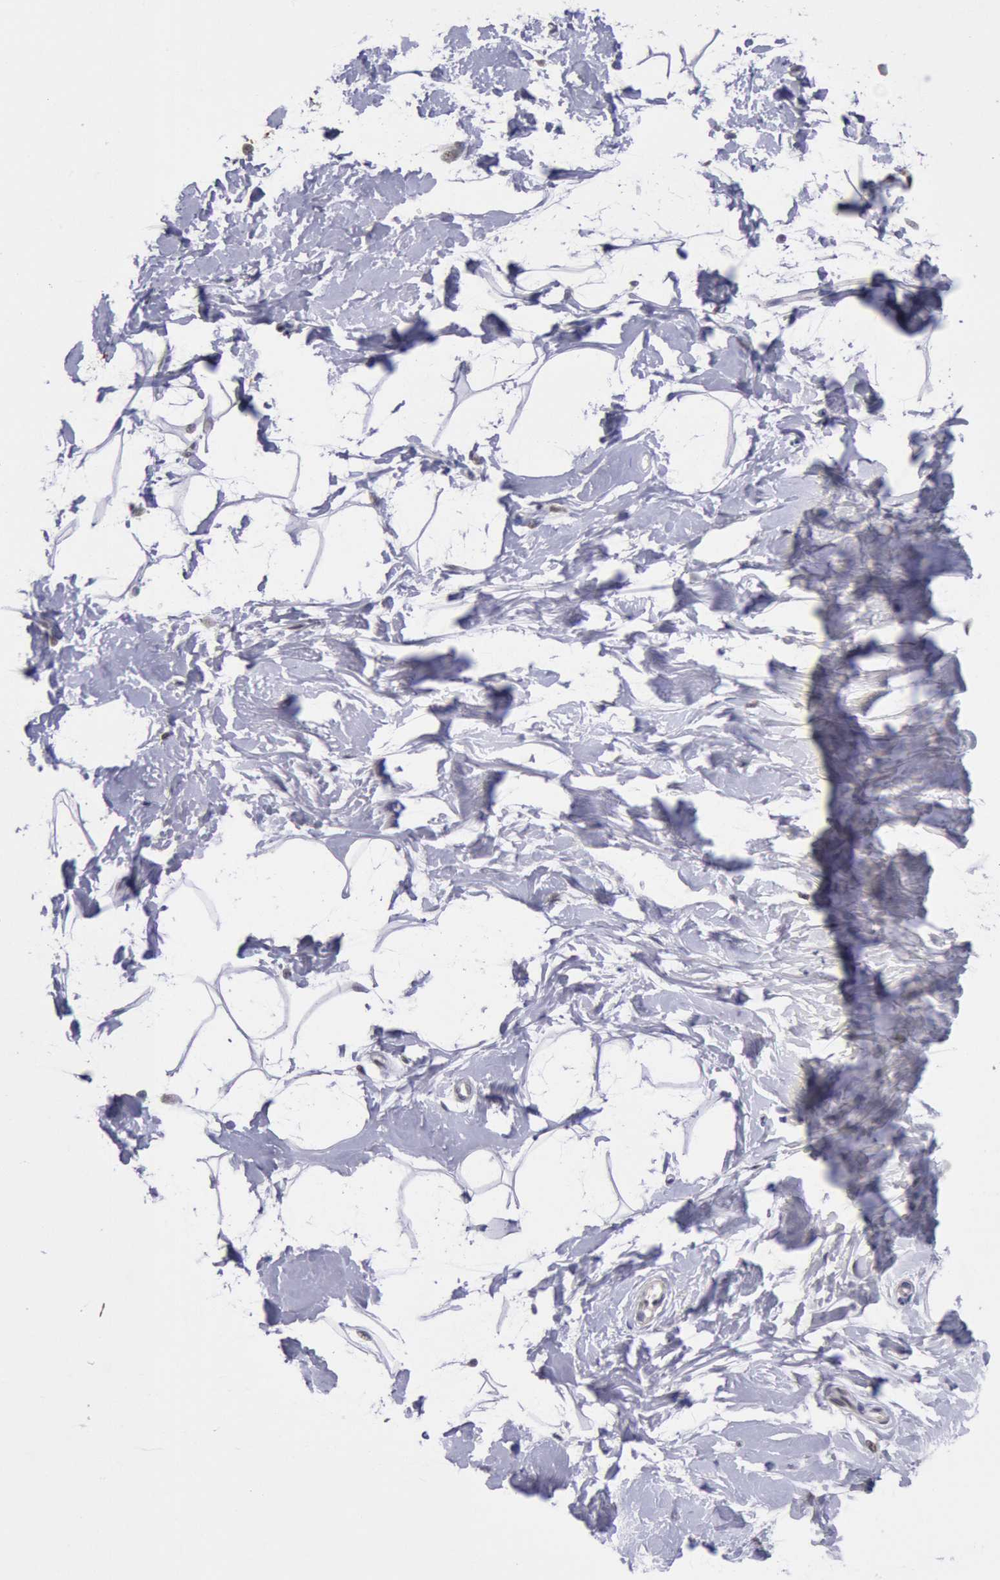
{"staining": {"intensity": "negative", "quantity": "none", "location": "none"}, "tissue": "breast", "cell_type": "Adipocytes", "image_type": "normal", "snomed": [{"axis": "morphology", "description": "Normal tissue, NOS"}, {"axis": "topography", "description": "Breast"}], "caption": "An image of human breast is negative for staining in adipocytes. (Immunohistochemistry (ihc), brightfield microscopy, high magnification).", "gene": "MYH6", "patient": {"sex": "female", "age": 23}}